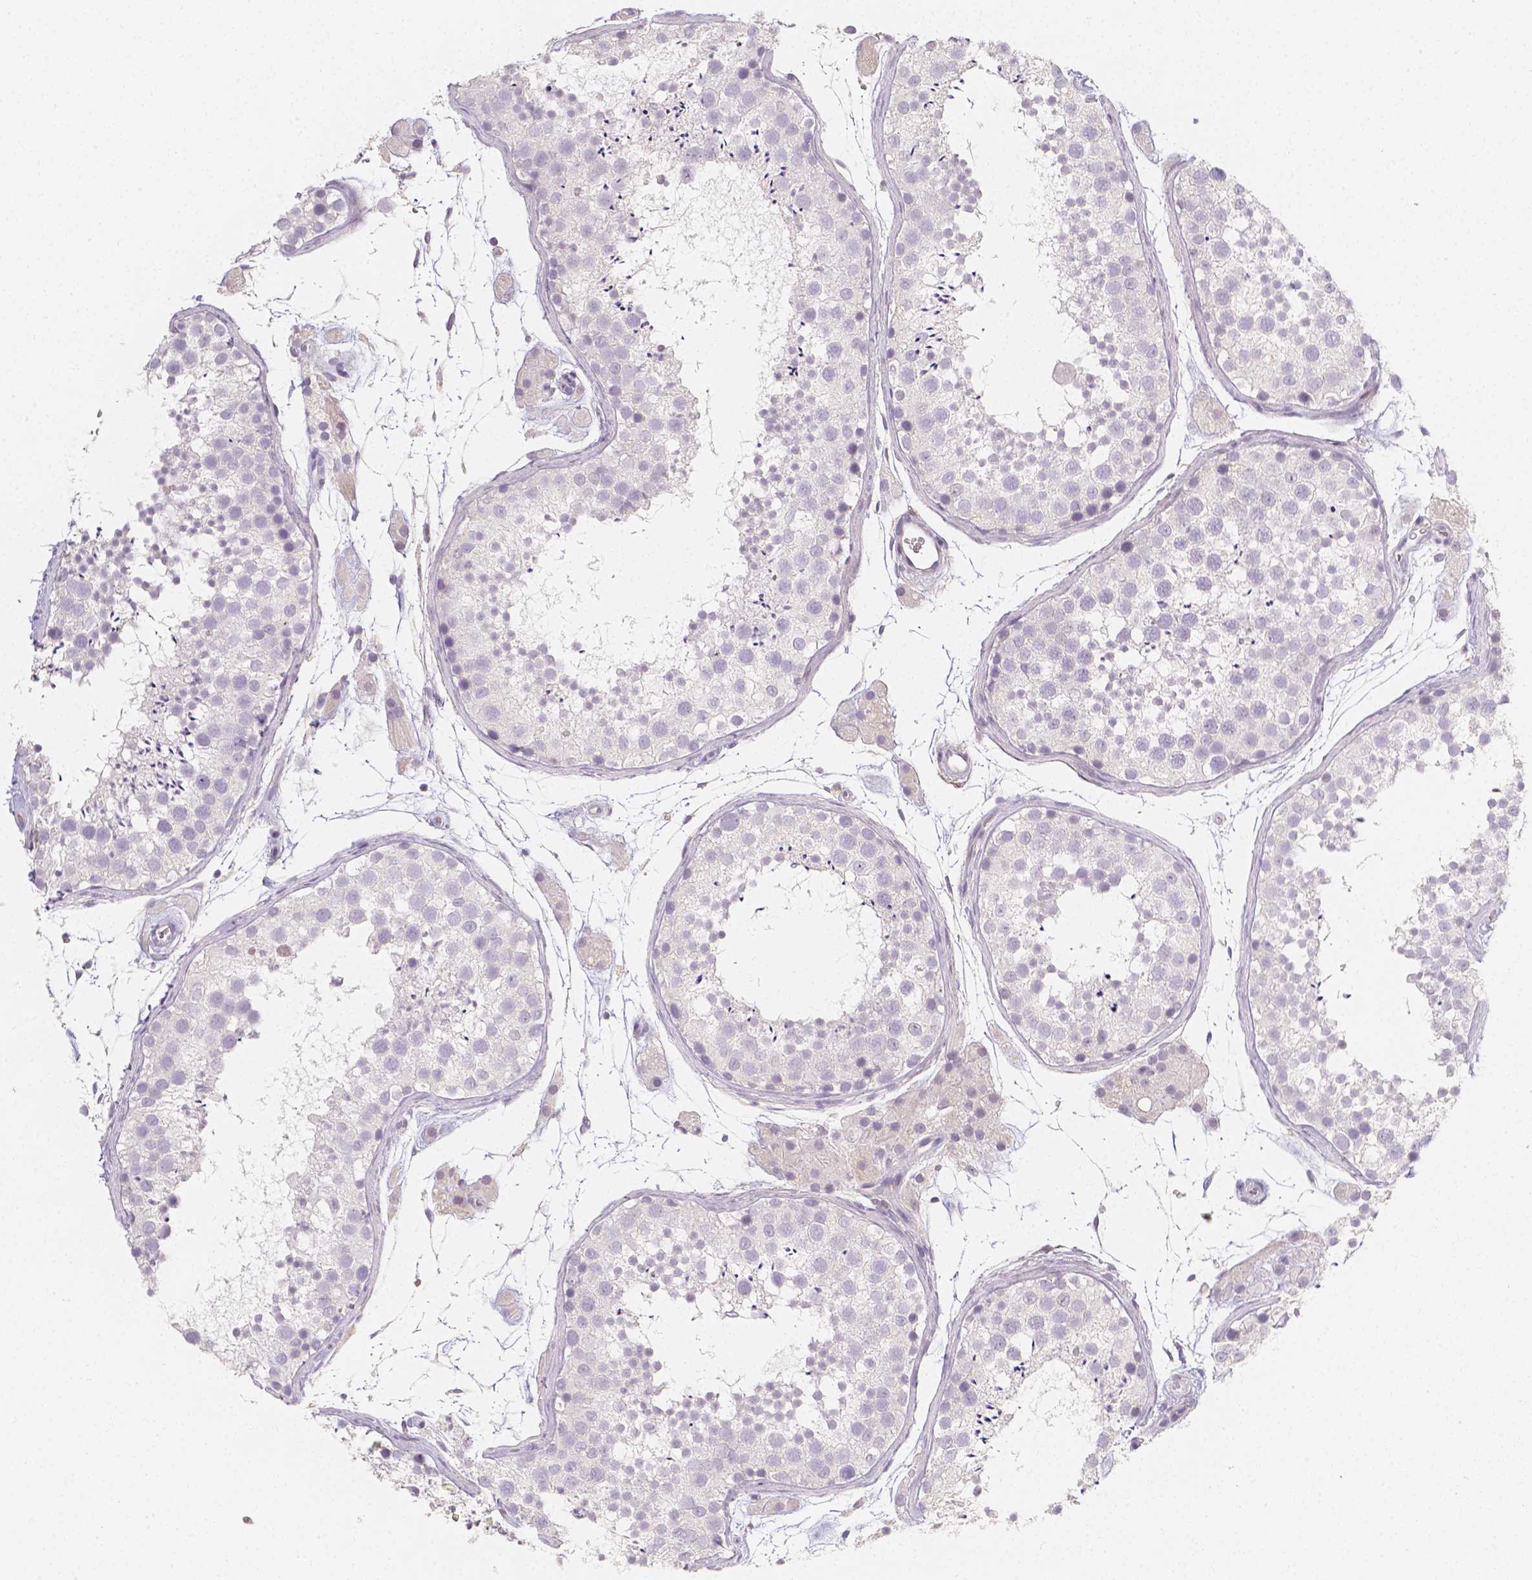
{"staining": {"intensity": "negative", "quantity": "none", "location": "none"}, "tissue": "testis", "cell_type": "Cells in seminiferous ducts", "image_type": "normal", "snomed": [{"axis": "morphology", "description": "Normal tissue, NOS"}, {"axis": "topography", "description": "Testis"}], "caption": "Protein analysis of unremarkable testis displays no significant staining in cells in seminiferous ducts.", "gene": "THY1", "patient": {"sex": "male", "age": 41}}